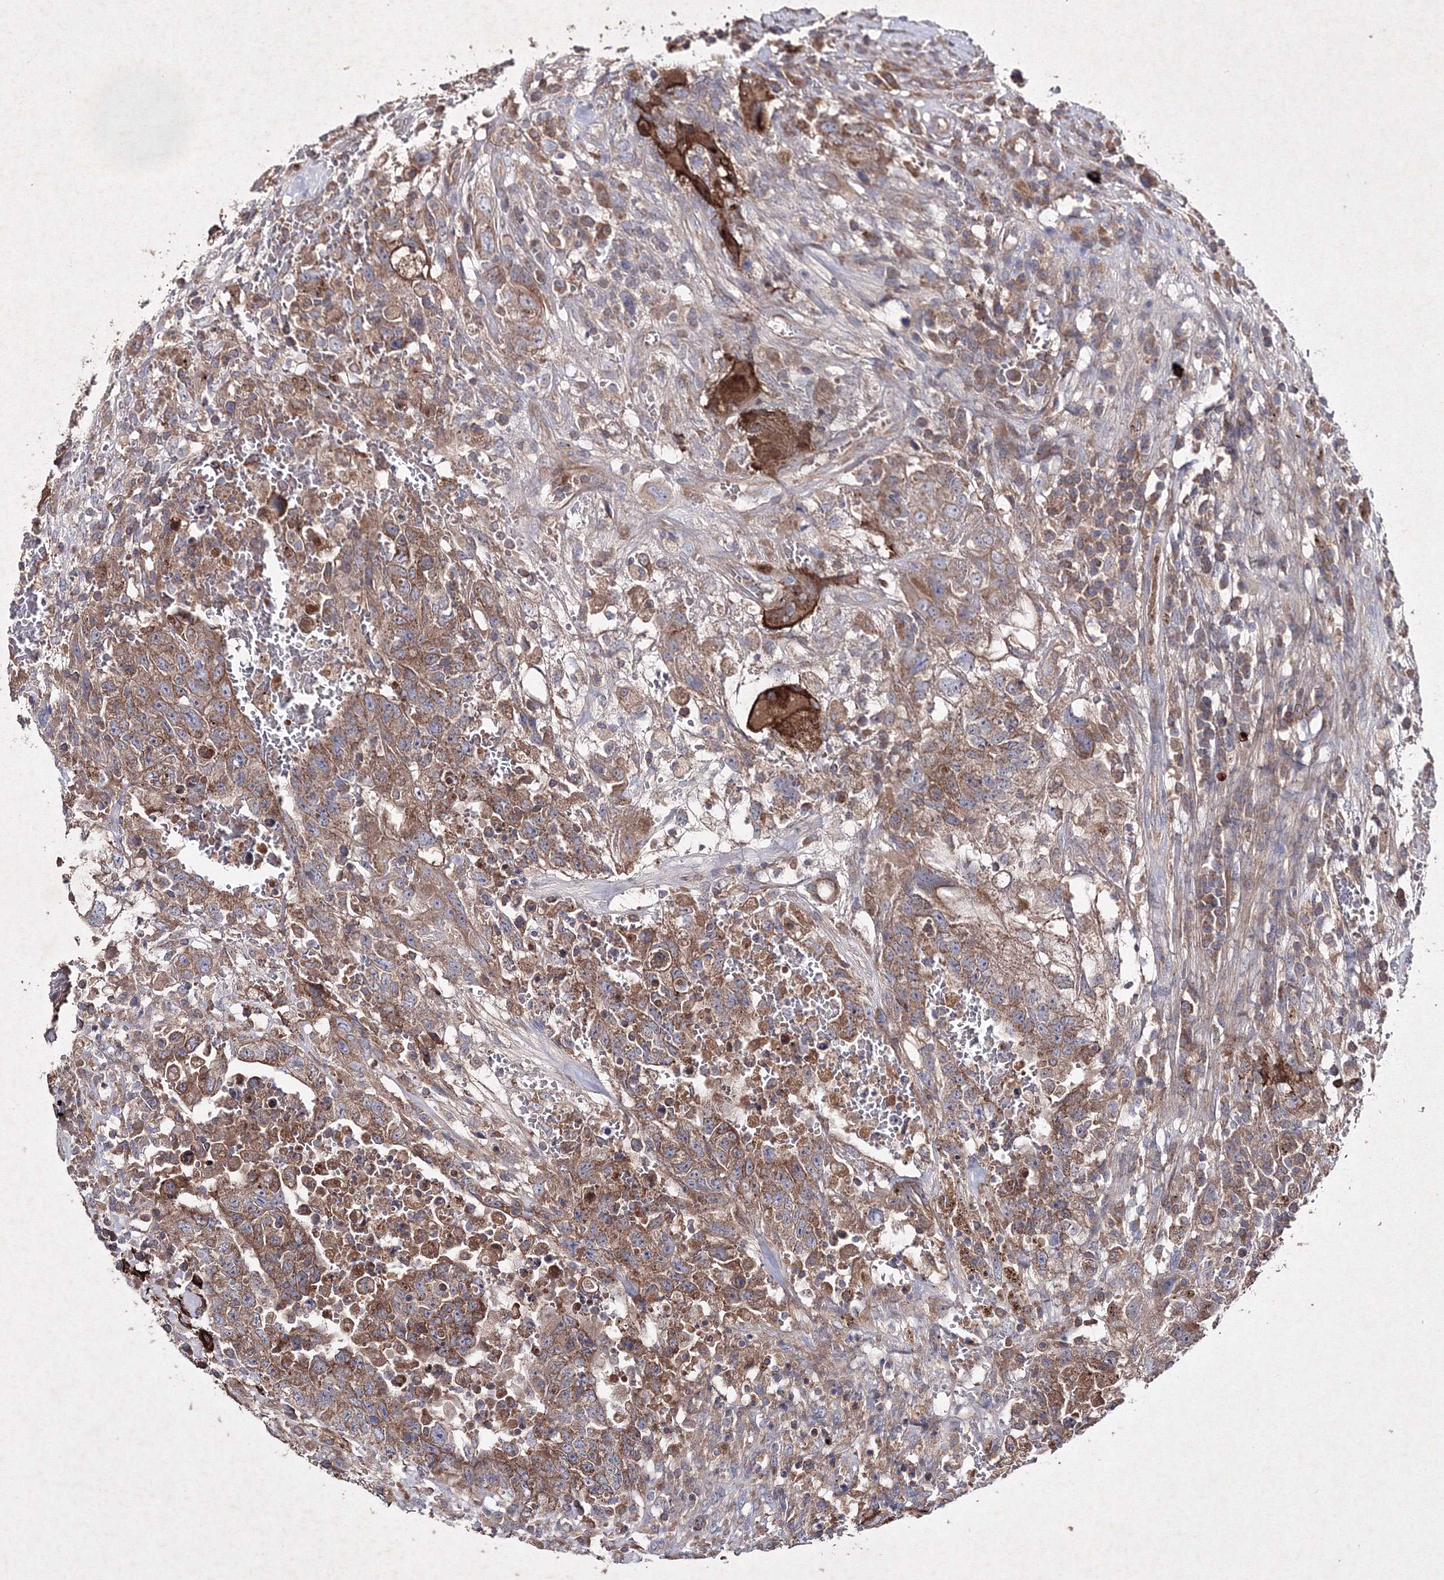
{"staining": {"intensity": "moderate", "quantity": ">75%", "location": "cytoplasmic/membranous"}, "tissue": "testis cancer", "cell_type": "Tumor cells", "image_type": "cancer", "snomed": [{"axis": "morphology", "description": "Carcinoma, Embryonal, NOS"}, {"axis": "topography", "description": "Testis"}], "caption": "Protein staining of testis embryonal carcinoma tissue shows moderate cytoplasmic/membranous staining in about >75% of tumor cells.", "gene": "GFM1", "patient": {"sex": "male", "age": 26}}